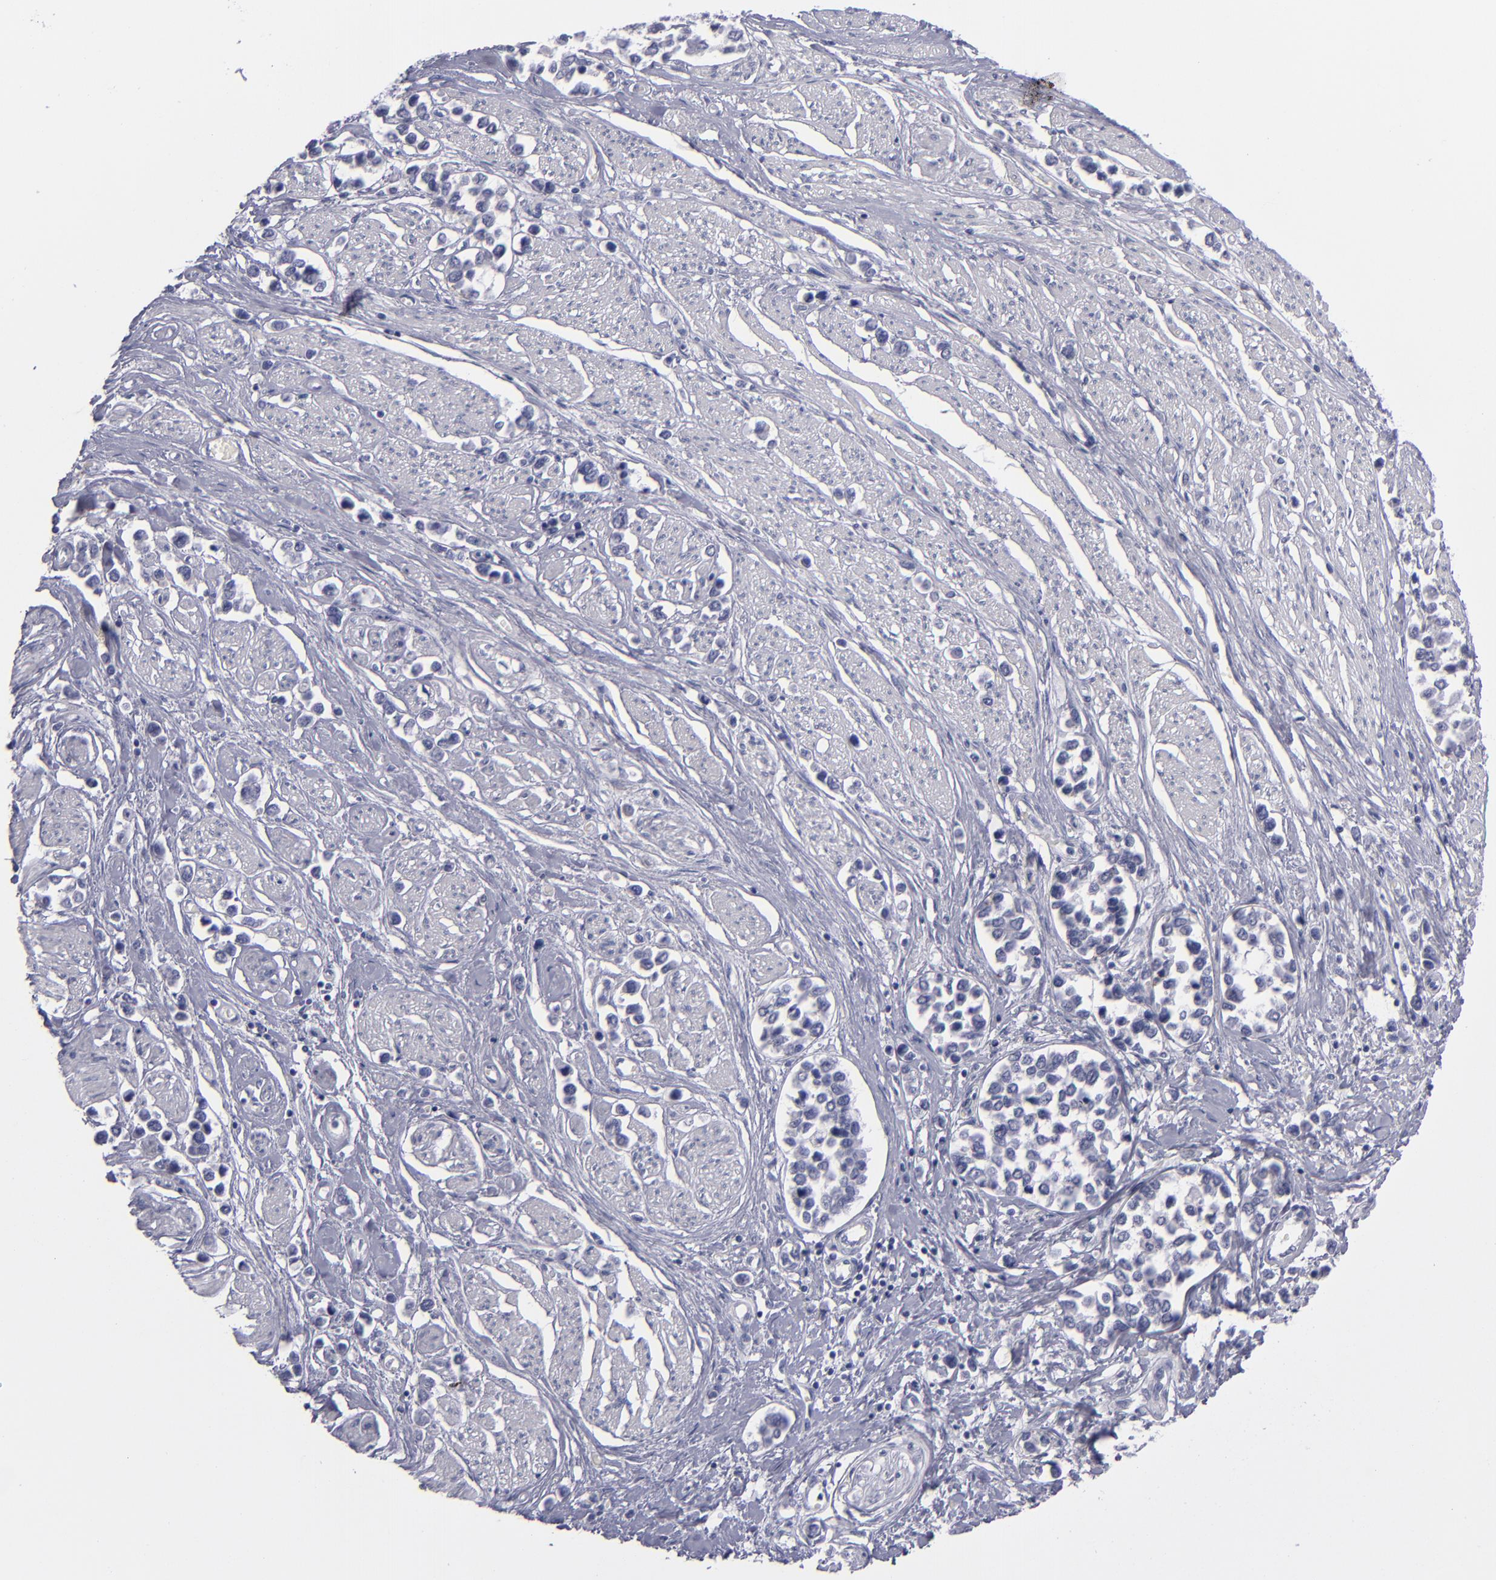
{"staining": {"intensity": "negative", "quantity": "none", "location": "none"}, "tissue": "stomach cancer", "cell_type": "Tumor cells", "image_type": "cancer", "snomed": [{"axis": "morphology", "description": "Adenocarcinoma, NOS"}, {"axis": "topography", "description": "Stomach, upper"}], "caption": "Immunohistochemistry (IHC) histopathology image of human adenocarcinoma (stomach) stained for a protein (brown), which shows no positivity in tumor cells. The staining is performed using DAB brown chromogen with nuclei counter-stained in using hematoxylin.", "gene": "ITGB4", "patient": {"sex": "male", "age": 76}}